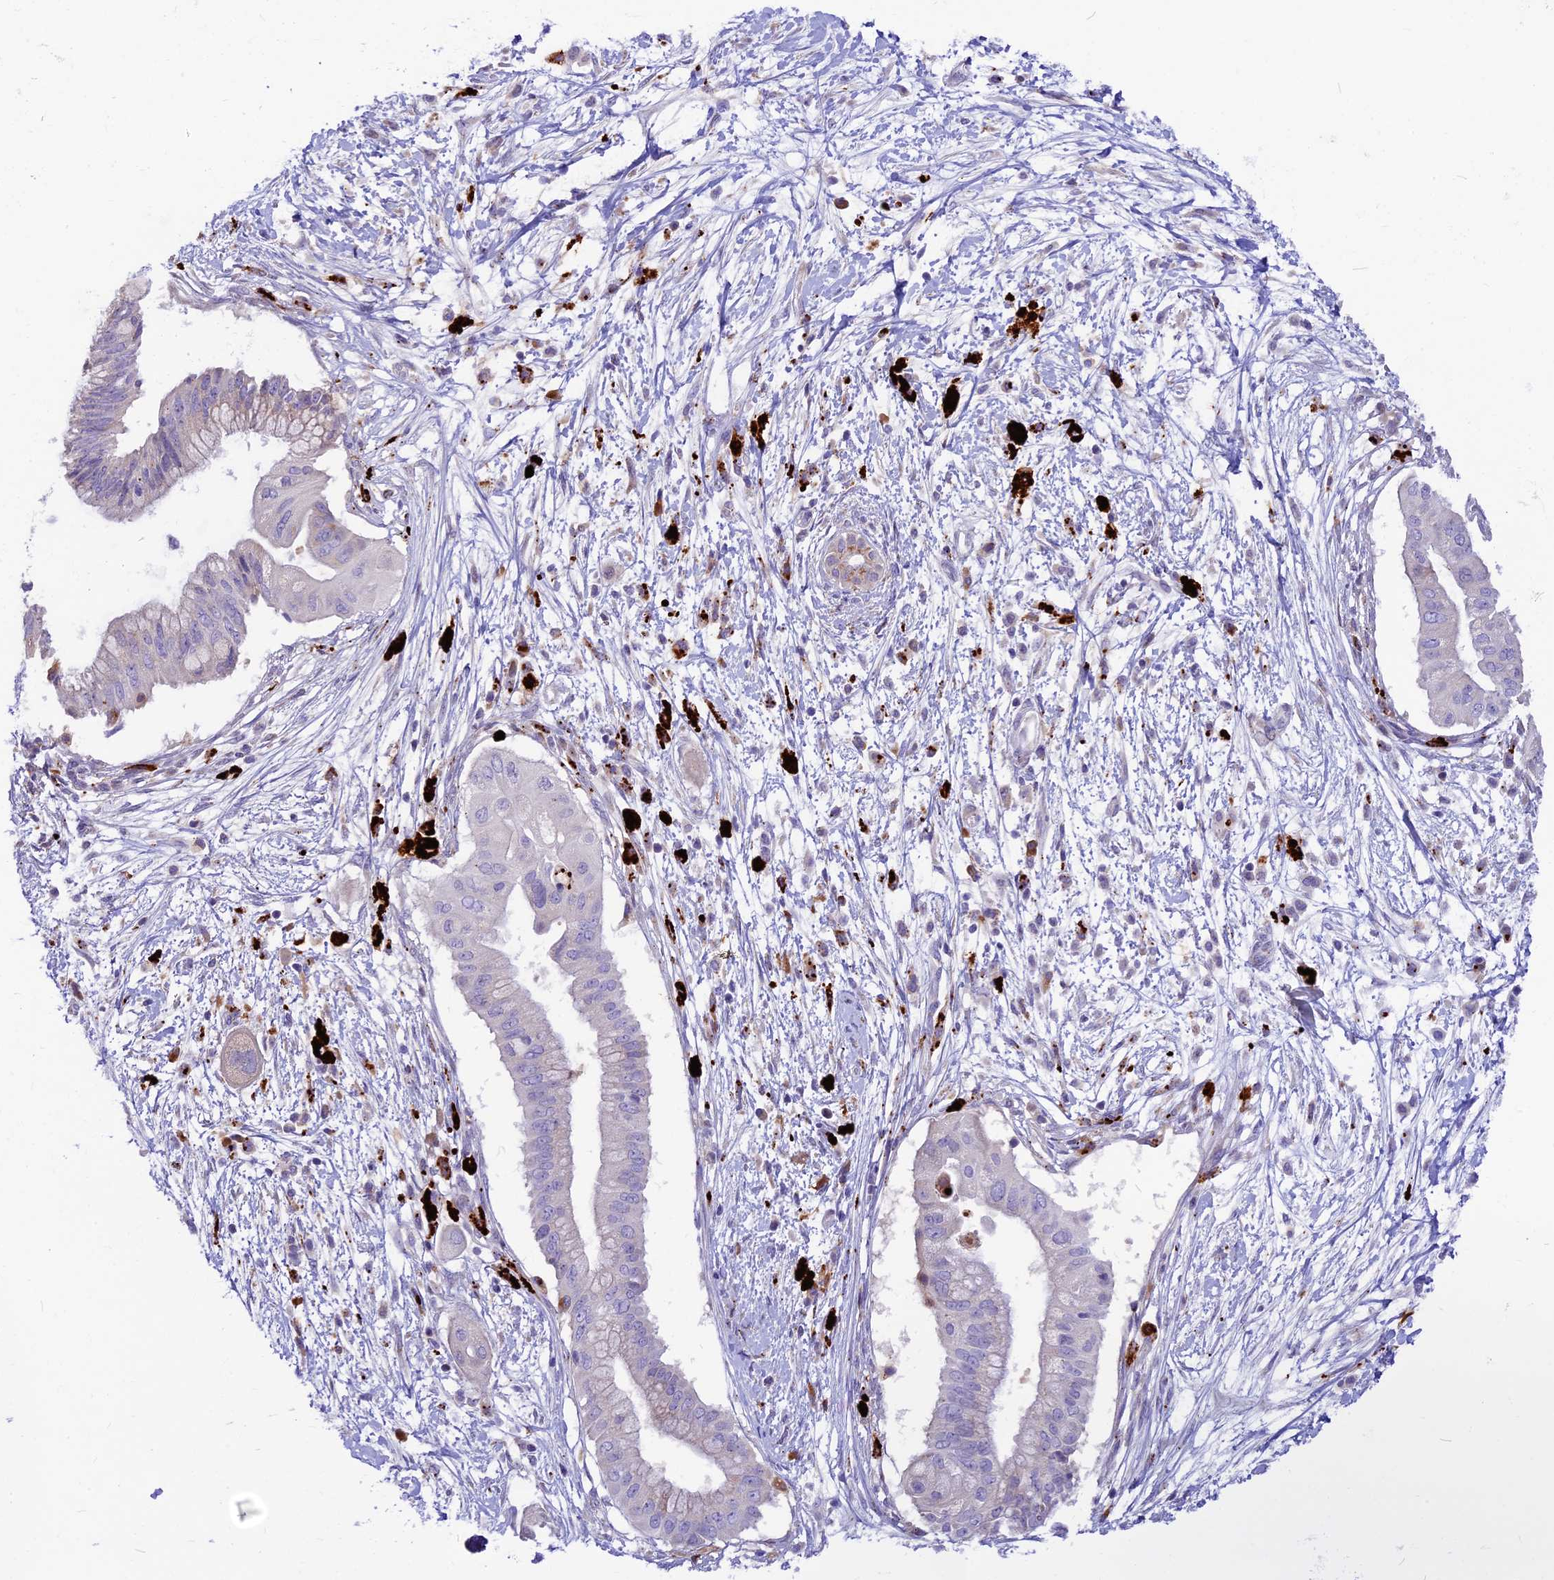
{"staining": {"intensity": "negative", "quantity": "none", "location": "none"}, "tissue": "pancreatic cancer", "cell_type": "Tumor cells", "image_type": "cancer", "snomed": [{"axis": "morphology", "description": "Adenocarcinoma, NOS"}, {"axis": "topography", "description": "Pancreas"}], "caption": "Protein analysis of pancreatic cancer (adenocarcinoma) shows no significant staining in tumor cells.", "gene": "THRSP", "patient": {"sex": "male", "age": 68}}